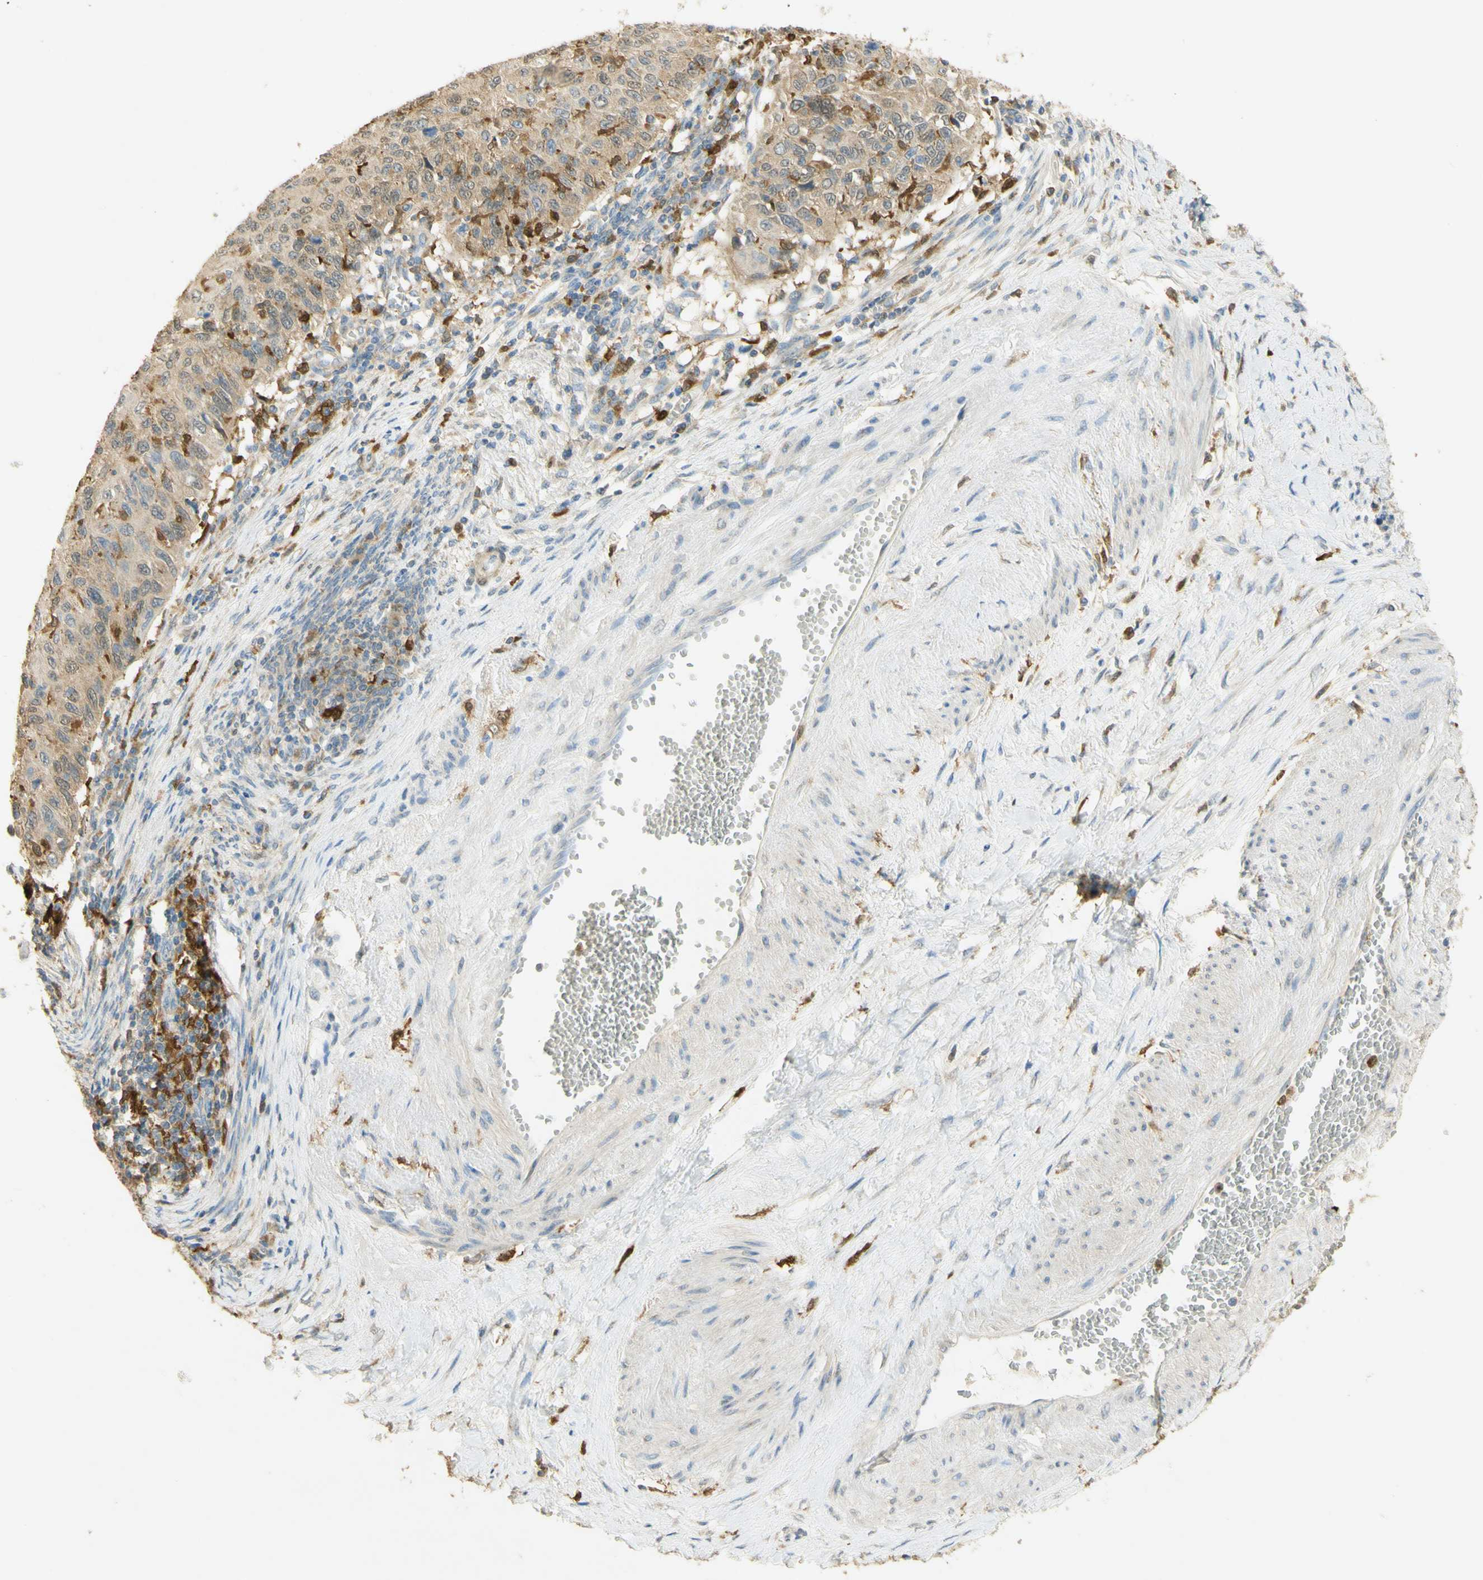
{"staining": {"intensity": "weak", "quantity": ">75%", "location": "cytoplasmic/membranous"}, "tissue": "cervical cancer", "cell_type": "Tumor cells", "image_type": "cancer", "snomed": [{"axis": "morphology", "description": "Squamous cell carcinoma, NOS"}, {"axis": "topography", "description": "Cervix"}], "caption": "Cervical cancer (squamous cell carcinoma) tissue displays weak cytoplasmic/membranous expression in about >75% of tumor cells, visualized by immunohistochemistry.", "gene": "PAK1", "patient": {"sex": "female", "age": 70}}